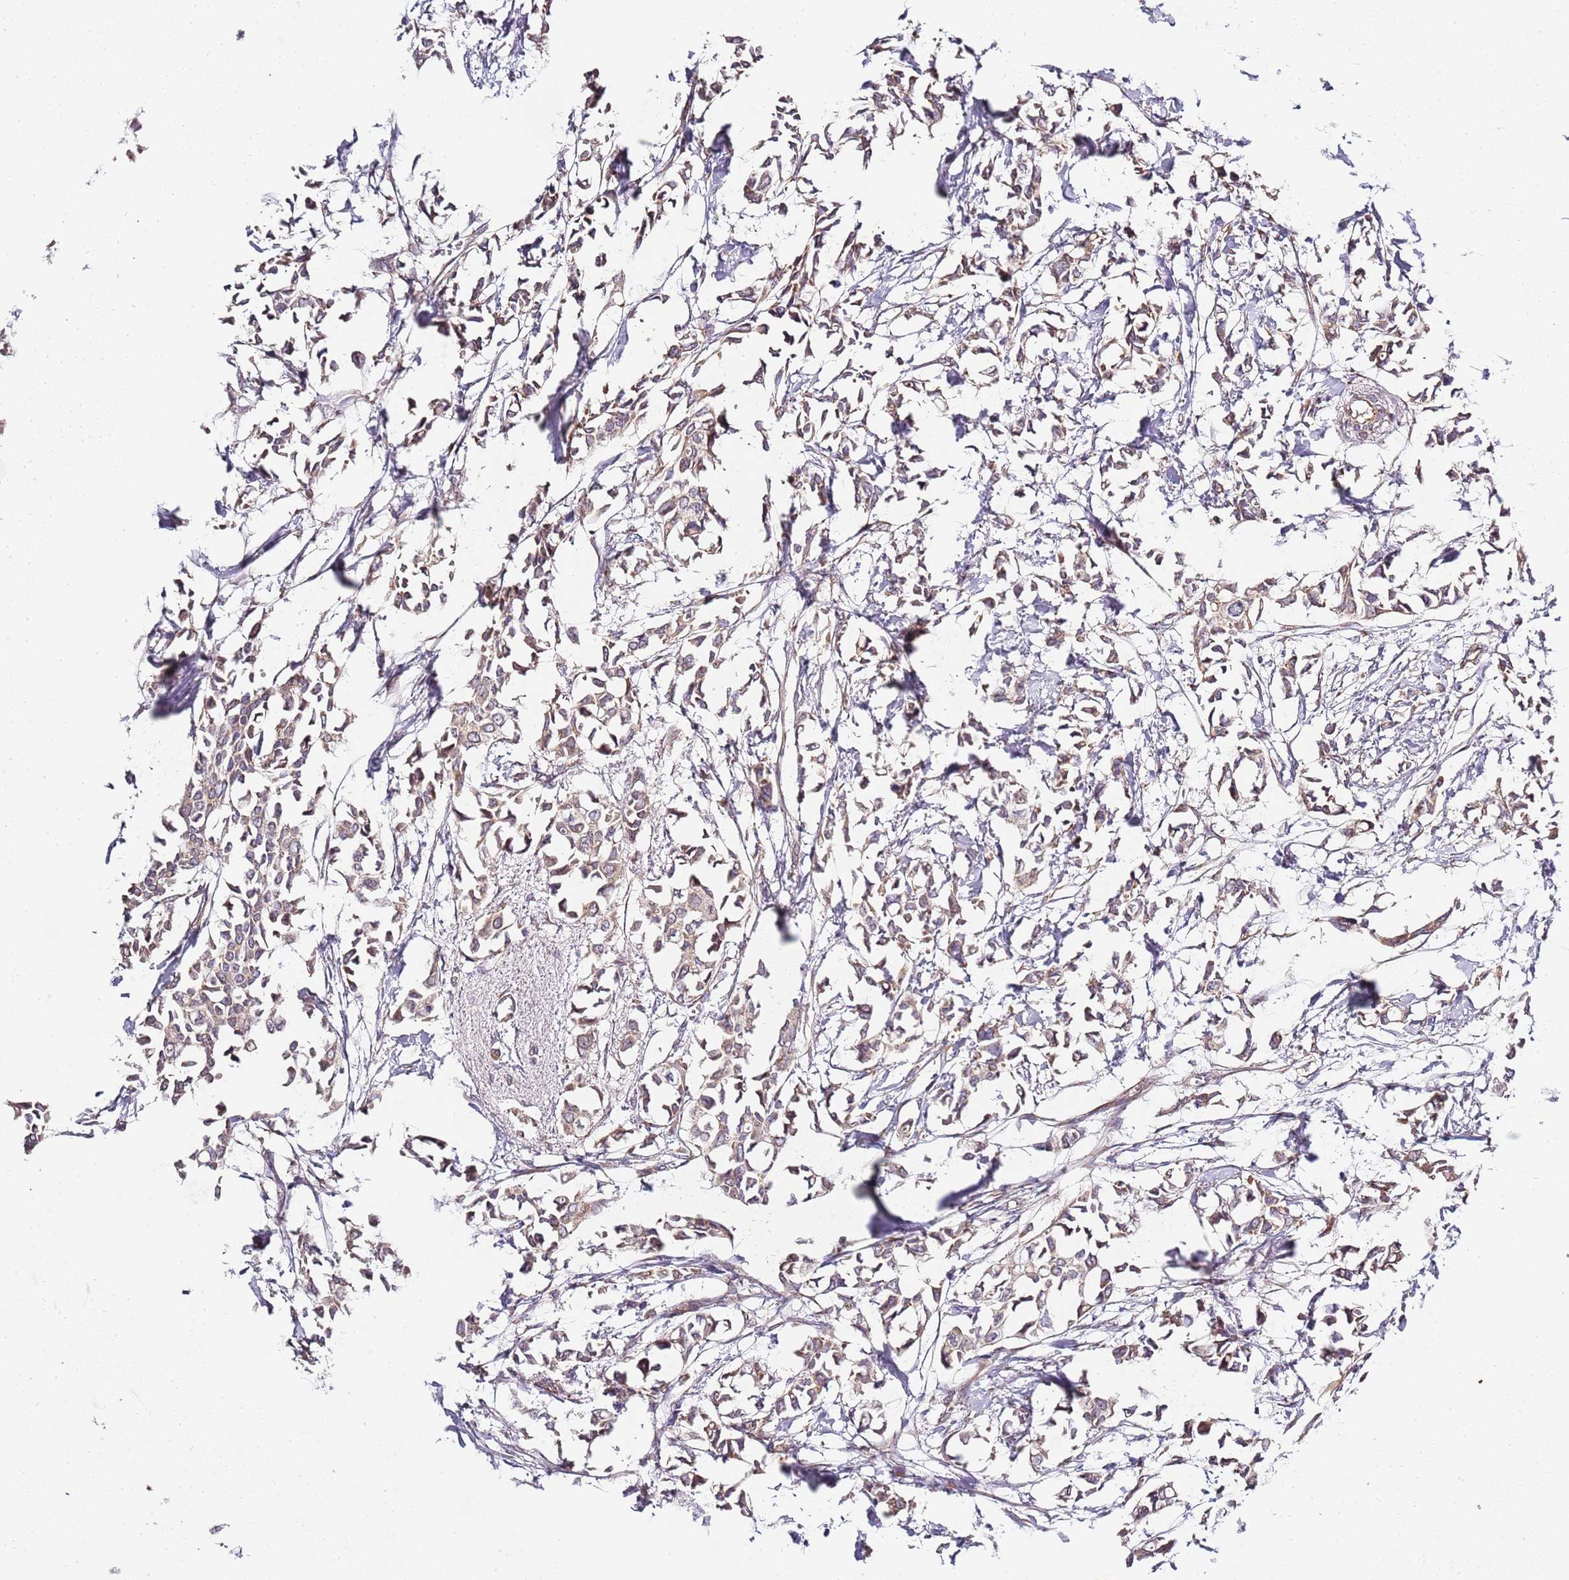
{"staining": {"intensity": "weak", "quantity": ">75%", "location": "cytoplasmic/membranous"}, "tissue": "breast cancer", "cell_type": "Tumor cells", "image_type": "cancer", "snomed": [{"axis": "morphology", "description": "Duct carcinoma"}, {"axis": "topography", "description": "Breast"}], "caption": "Immunohistochemical staining of human breast cancer (invasive ductal carcinoma) demonstrates low levels of weak cytoplasmic/membranous expression in approximately >75% of tumor cells.", "gene": "TBC1D9", "patient": {"sex": "female", "age": 41}}